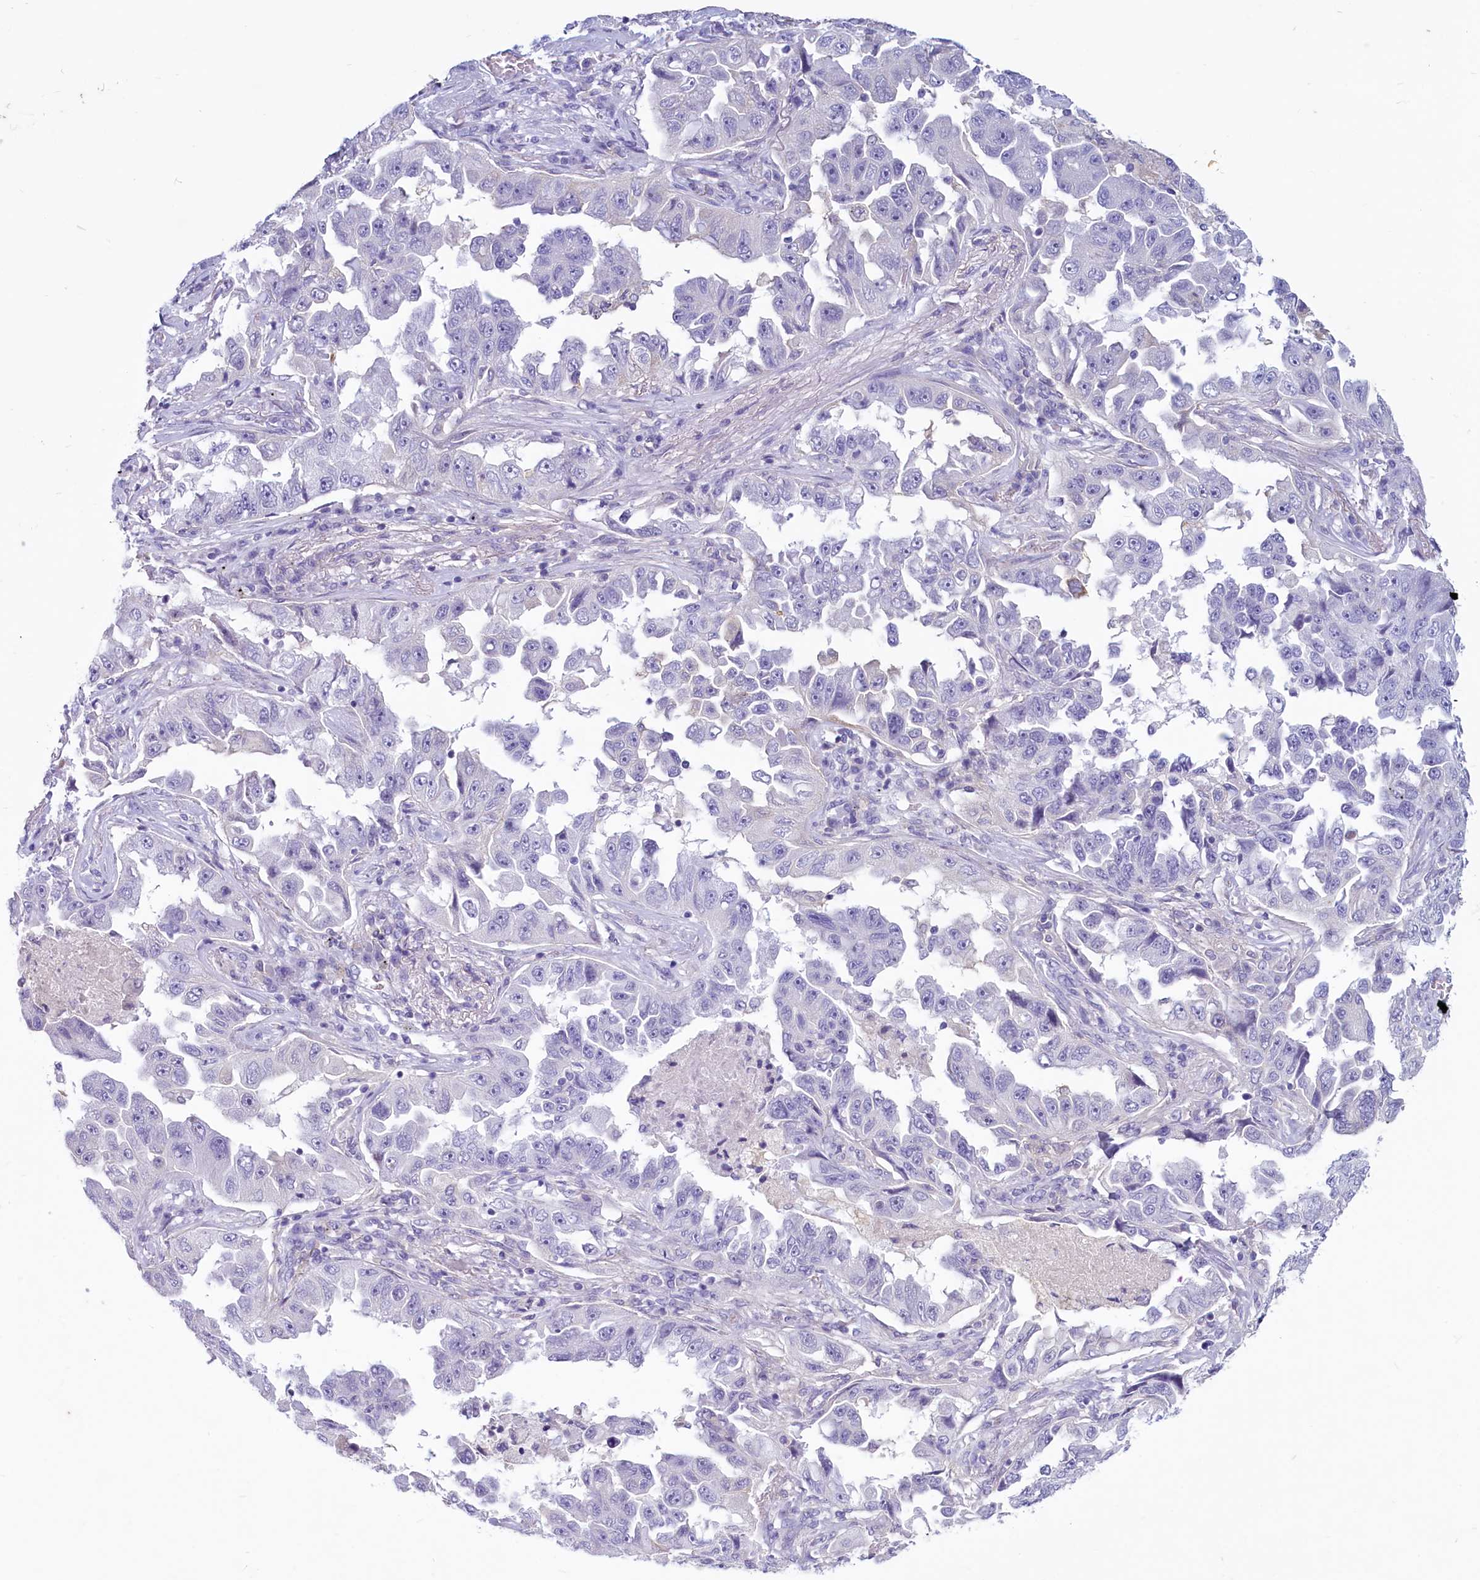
{"staining": {"intensity": "negative", "quantity": "none", "location": "none"}, "tissue": "lung cancer", "cell_type": "Tumor cells", "image_type": "cancer", "snomed": [{"axis": "morphology", "description": "Adenocarcinoma, NOS"}, {"axis": "topography", "description": "Lung"}], "caption": "An immunohistochemistry histopathology image of lung cancer is shown. There is no staining in tumor cells of lung cancer.", "gene": "PROCR", "patient": {"sex": "female", "age": 51}}